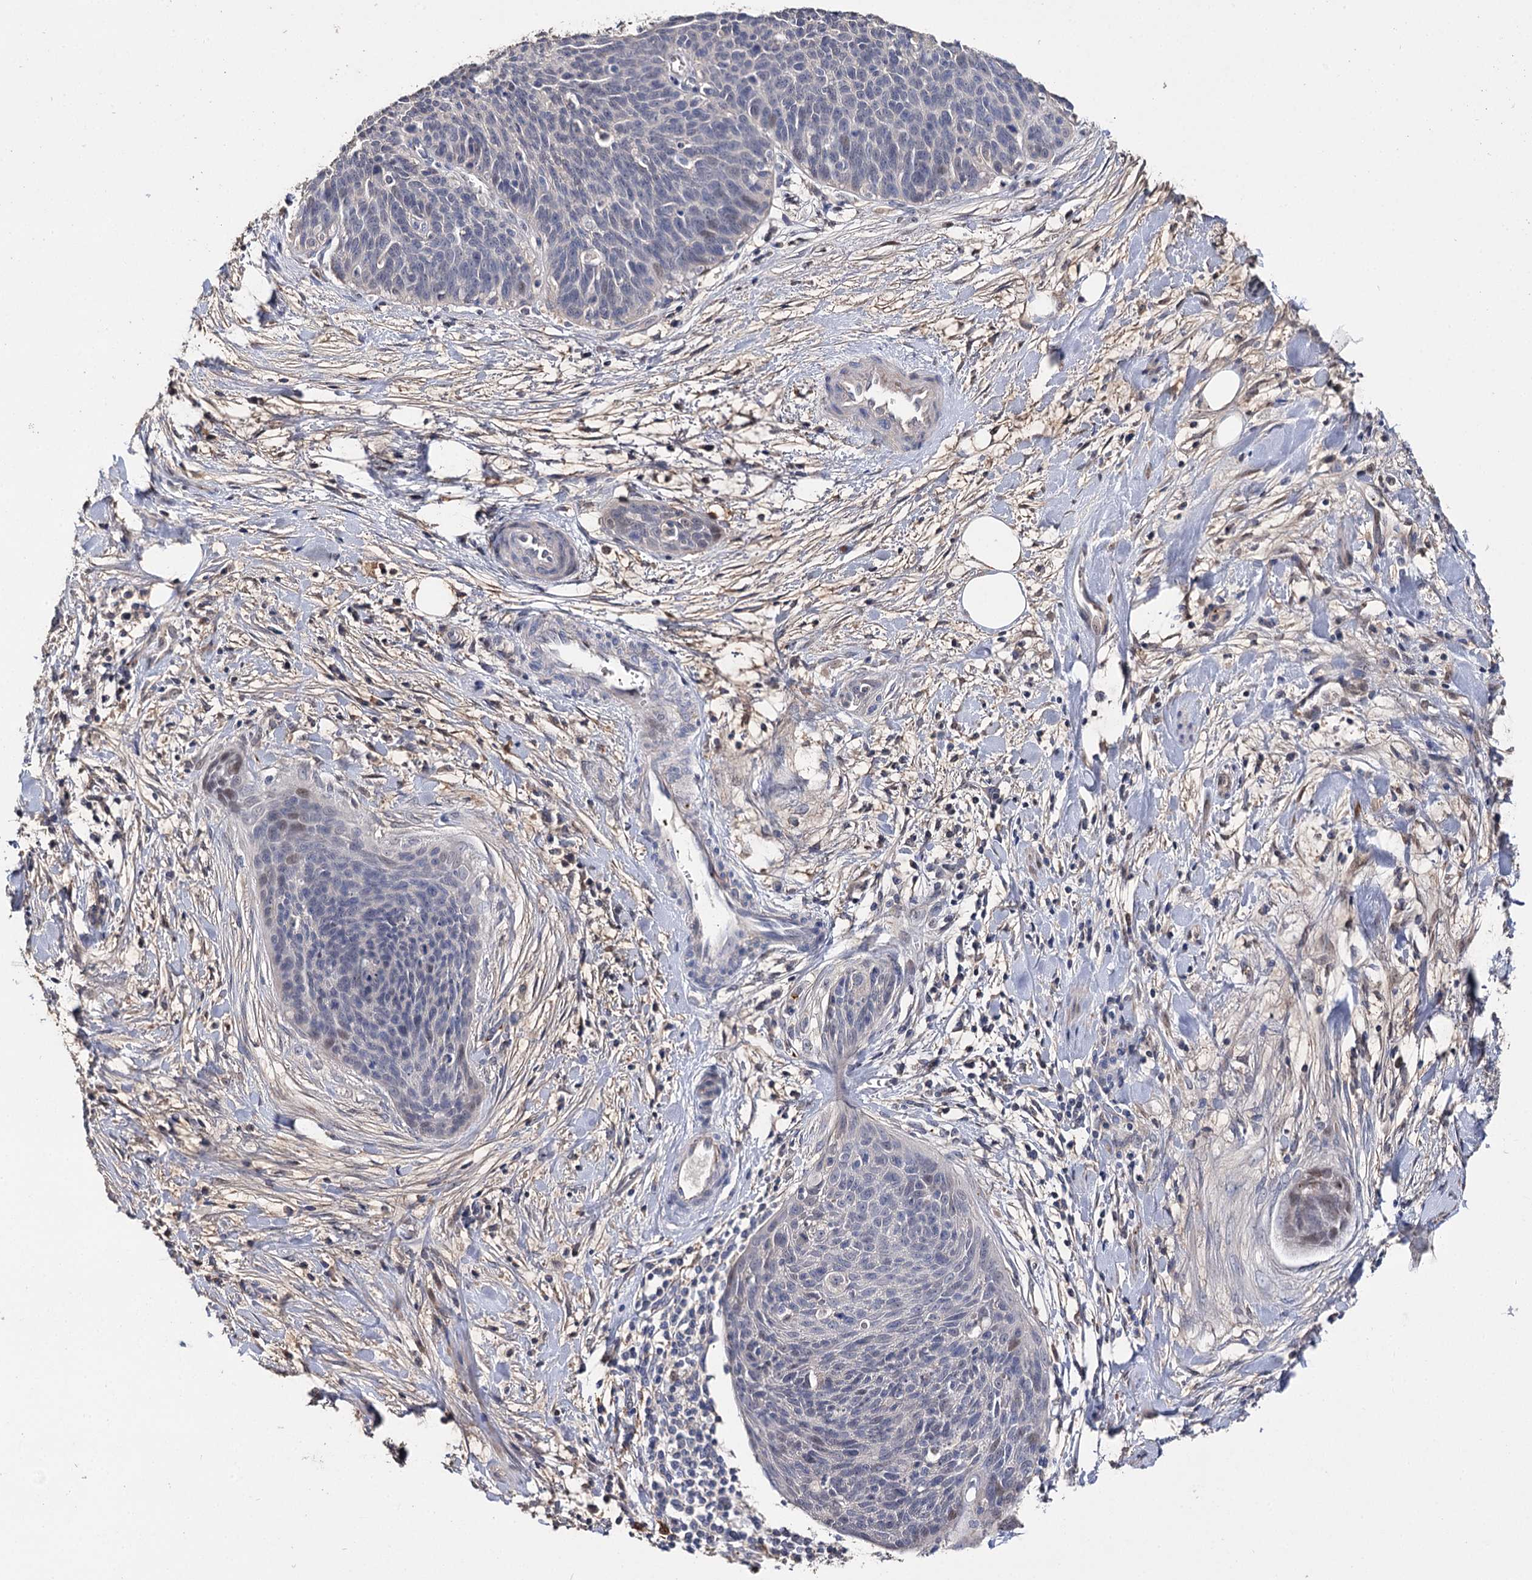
{"staining": {"intensity": "negative", "quantity": "none", "location": "none"}, "tissue": "cervical cancer", "cell_type": "Tumor cells", "image_type": "cancer", "snomed": [{"axis": "morphology", "description": "Squamous cell carcinoma, NOS"}, {"axis": "topography", "description": "Cervix"}], "caption": "Immunohistochemistry (IHC) micrograph of neoplastic tissue: cervical squamous cell carcinoma stained with DAB exhibits no significant protein positivity in tumor cells. (DAB (3,3'-diaminobenzidine) IHC, high magnification).", "gene": "DNAH6", "patient": {"sex": "female", "age": 55}}